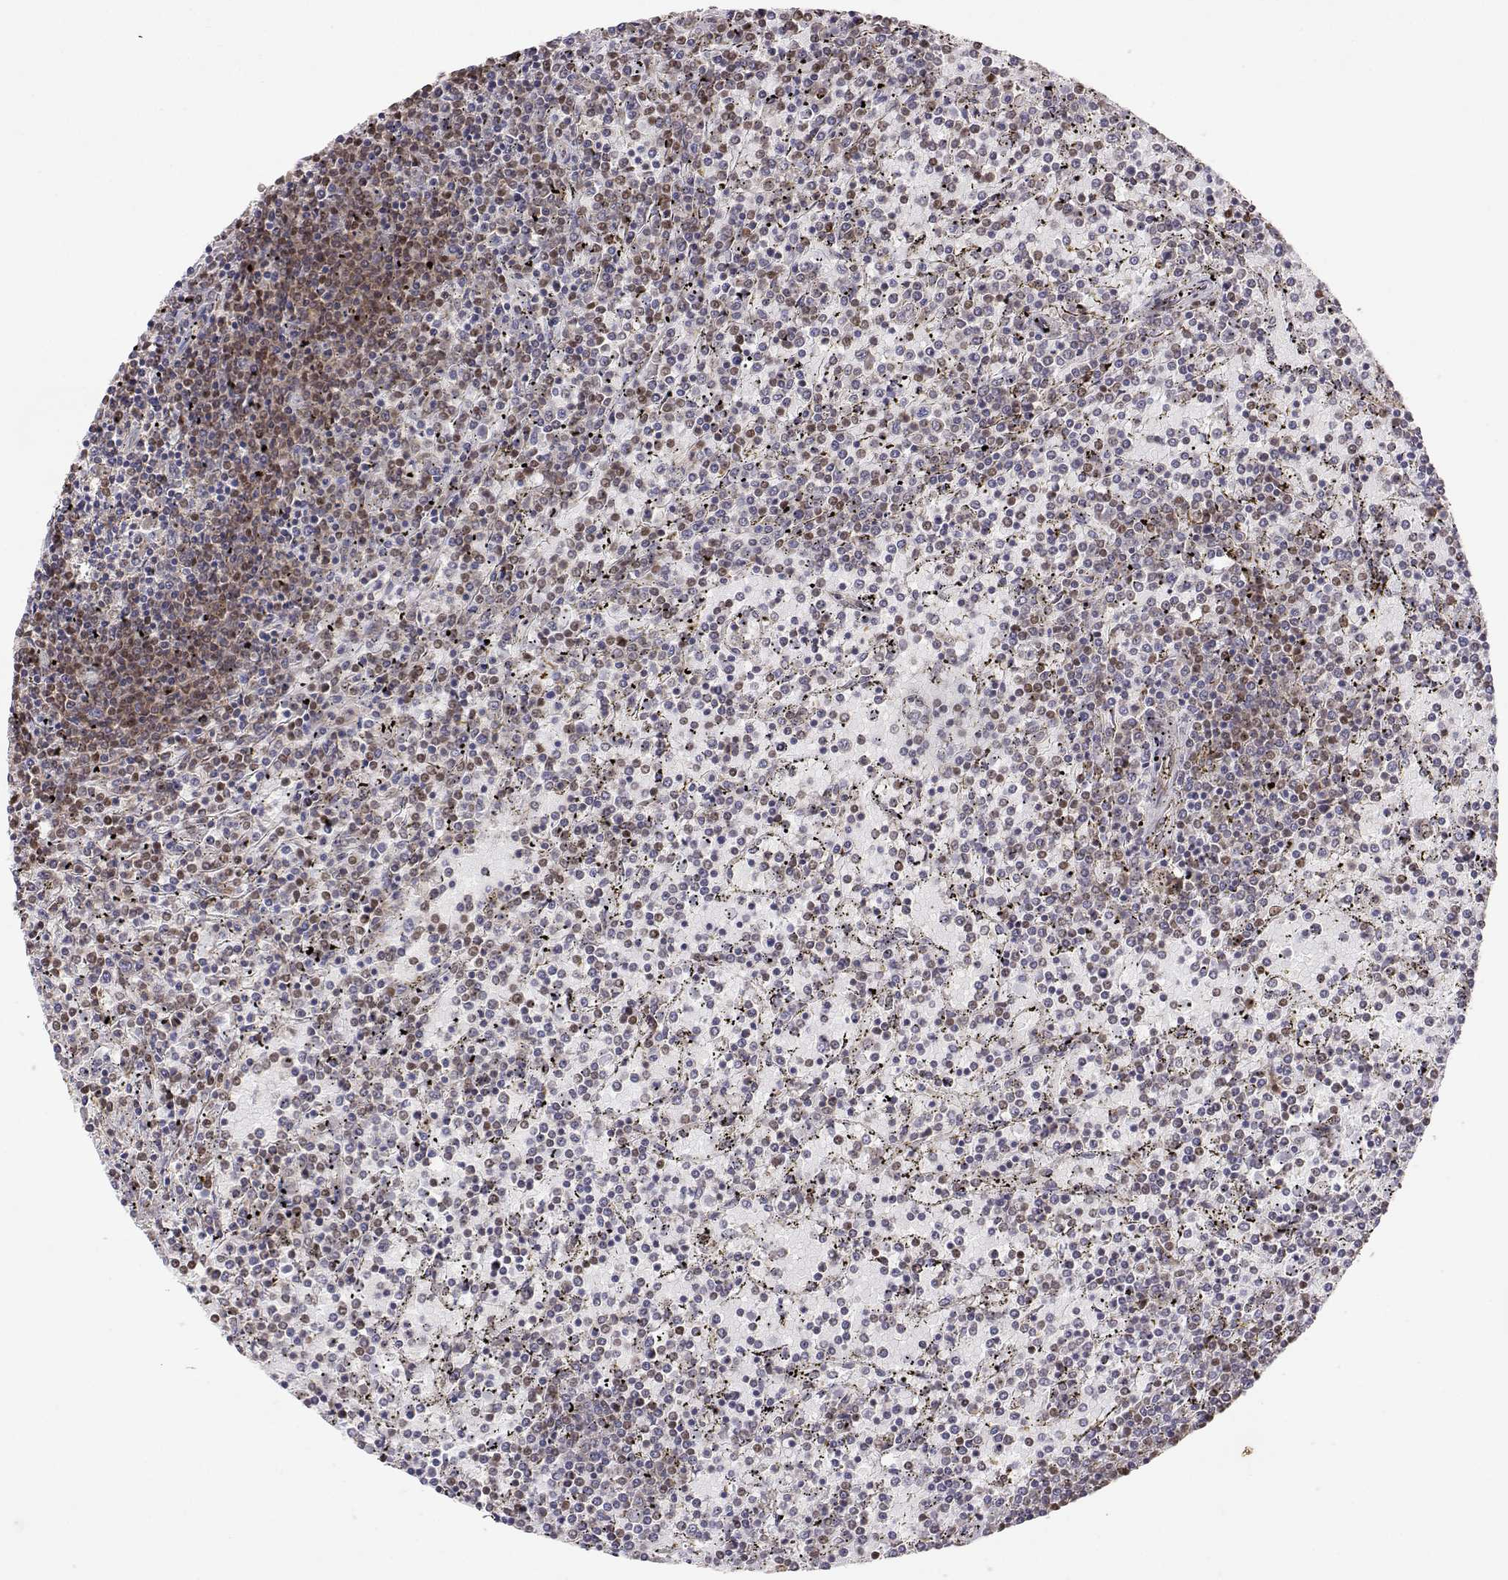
{"staining": {"intensity": "negative", "quantity": "none", "location": "none"}, "tissue": "lymphoma", "cell_type": "Tumor cells", "image_type": "cancer", "snomed": [{"axis": "morphology", "description": "Malignant lymphoma, non-Hodgkin's type, Low grade"}, {"axis": "topography", "description": "Spleen"}], "caption": "Immunohistochemical staining of human lymphoma exhibits no significant positivity in tumor cells.", "gene": "BRCA1", "patient": {"sex": "female", "age": 77}}